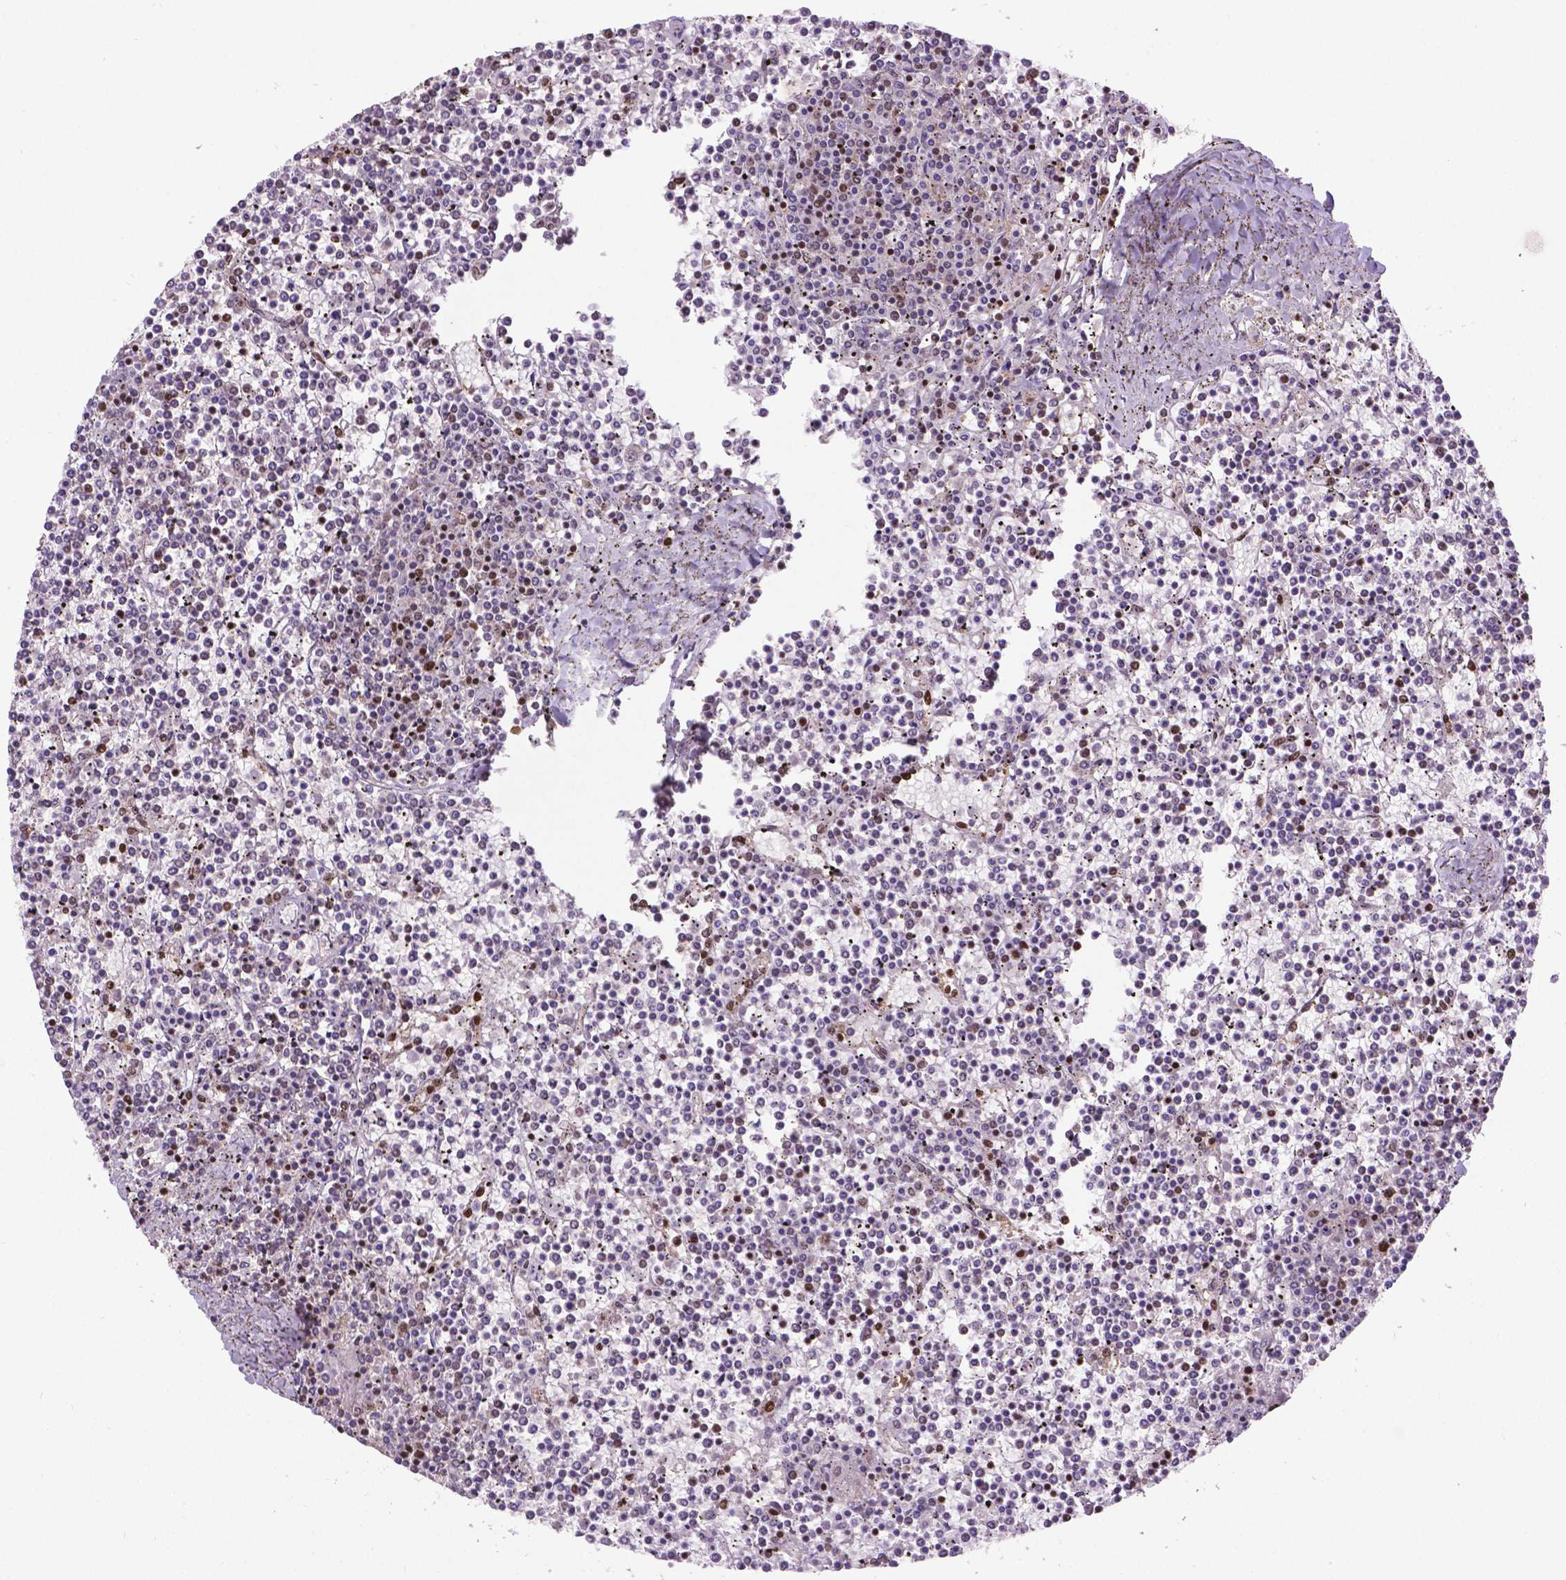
{"staining": {"intensity": "negative", "quantity": "none", "location": "none"}, "tissue": "lymphoma", "cell_type": "Tumor cells", "image_type": "cancer", "snomed": [{"axis": "morphology", "description": "Malignant lymphoma, non-Hodgkin's type, Low grade"}, {"axis": "topography", "description": "Spleen"}], "caption": "Histopathology image shows no significant protein expression in tumor cells of lymphoma. (DAB IHC with hematoxylin counter stain).", "gene": "CSNK2A1", "patient": {"sex": "female", "age": 19}}